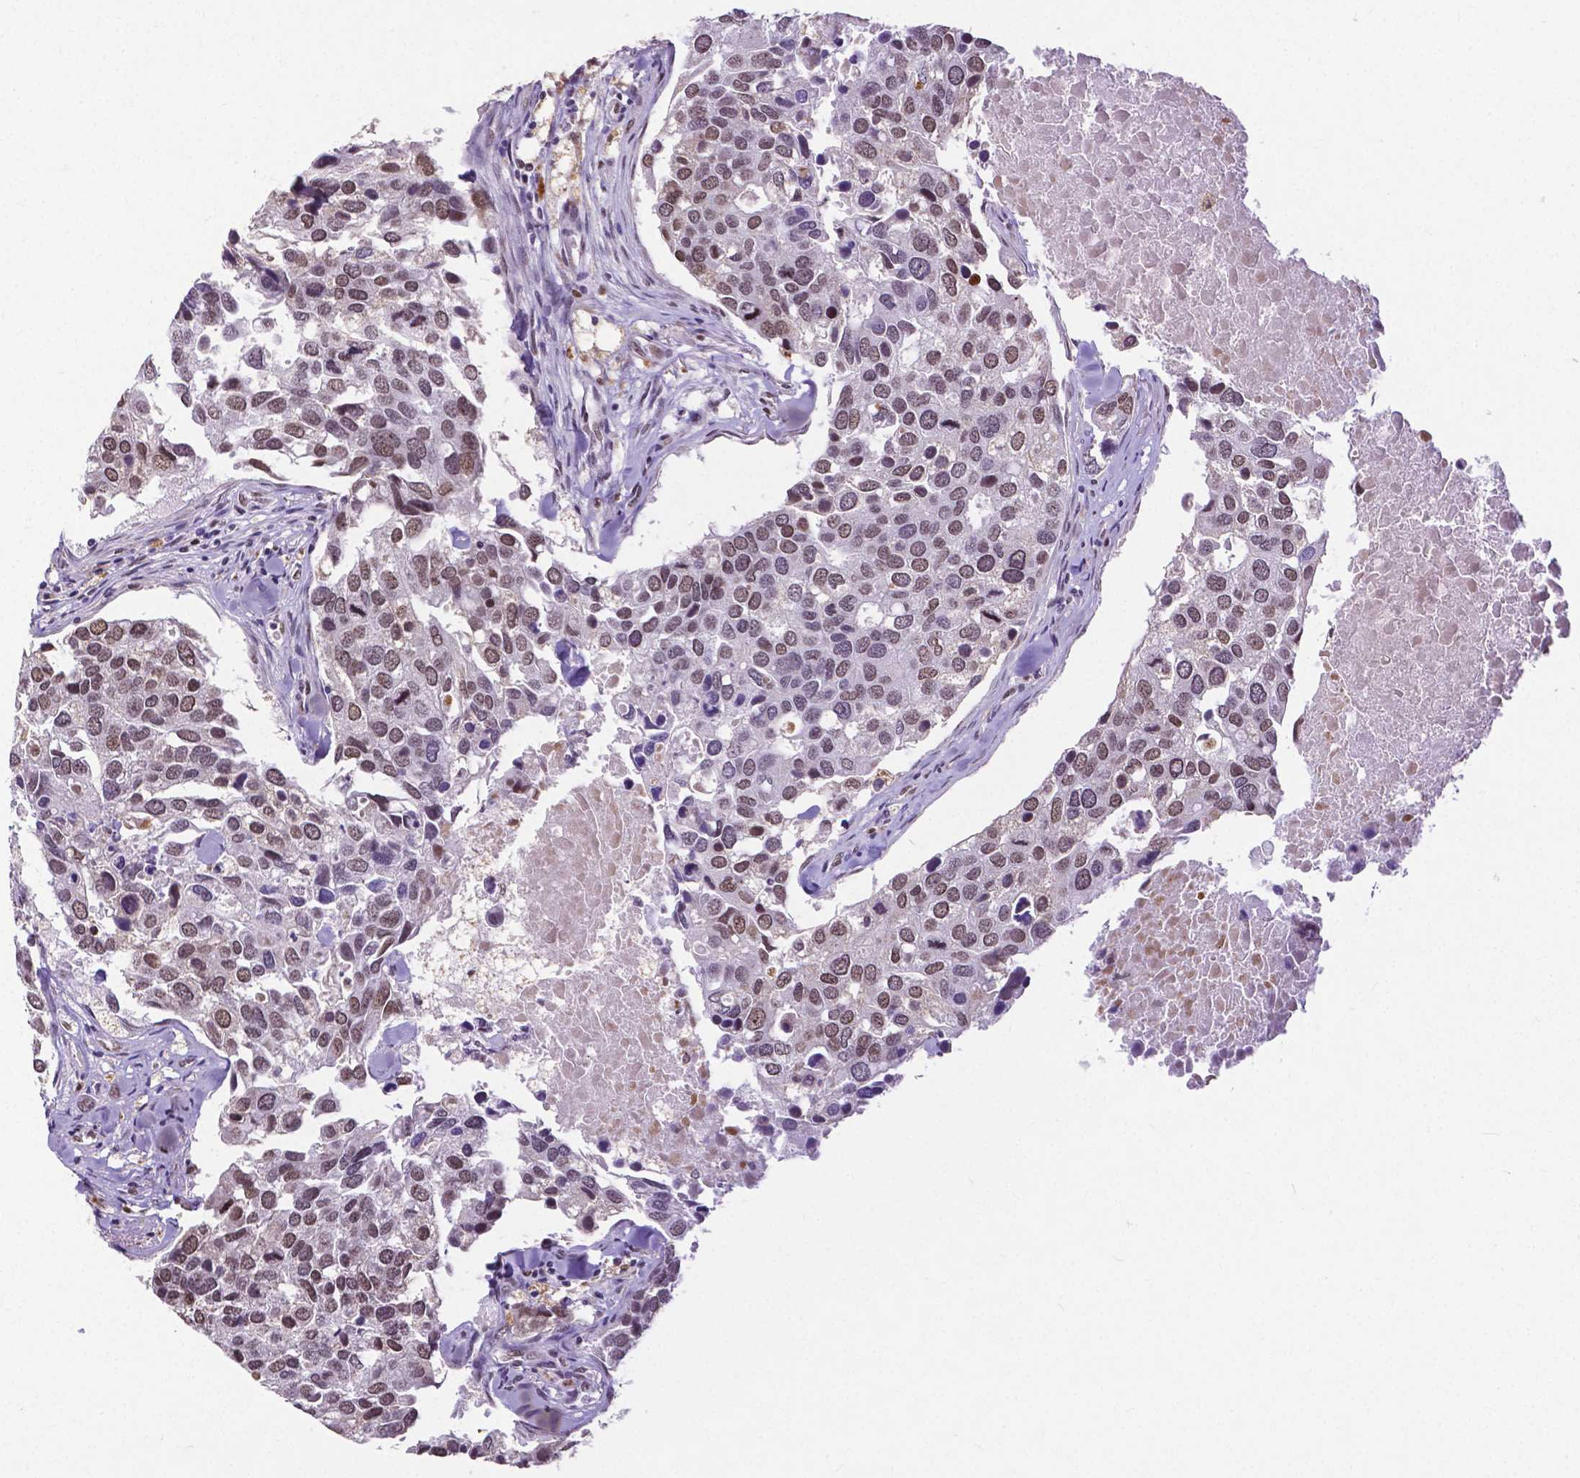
{"staining": {"intensity": "weak", "quantity": "25%-75%", "location": "nuclear"}, "tissue": "breast cancer", "cell_type": "Tumor cells", "image_type": "cancer", "snomed": [{"axis": "morphology", "description": "Duct carcinoma"}, {"axis": "topography", "description": "Breast"}], "caption": "Tumor cells reveal low levels of weak nuclear positivity in approximately 25%-75% of cells in intraductal carcinoma (breast).", "gene": "ATRX", "patient": {"sex": "female", "age": 83}}